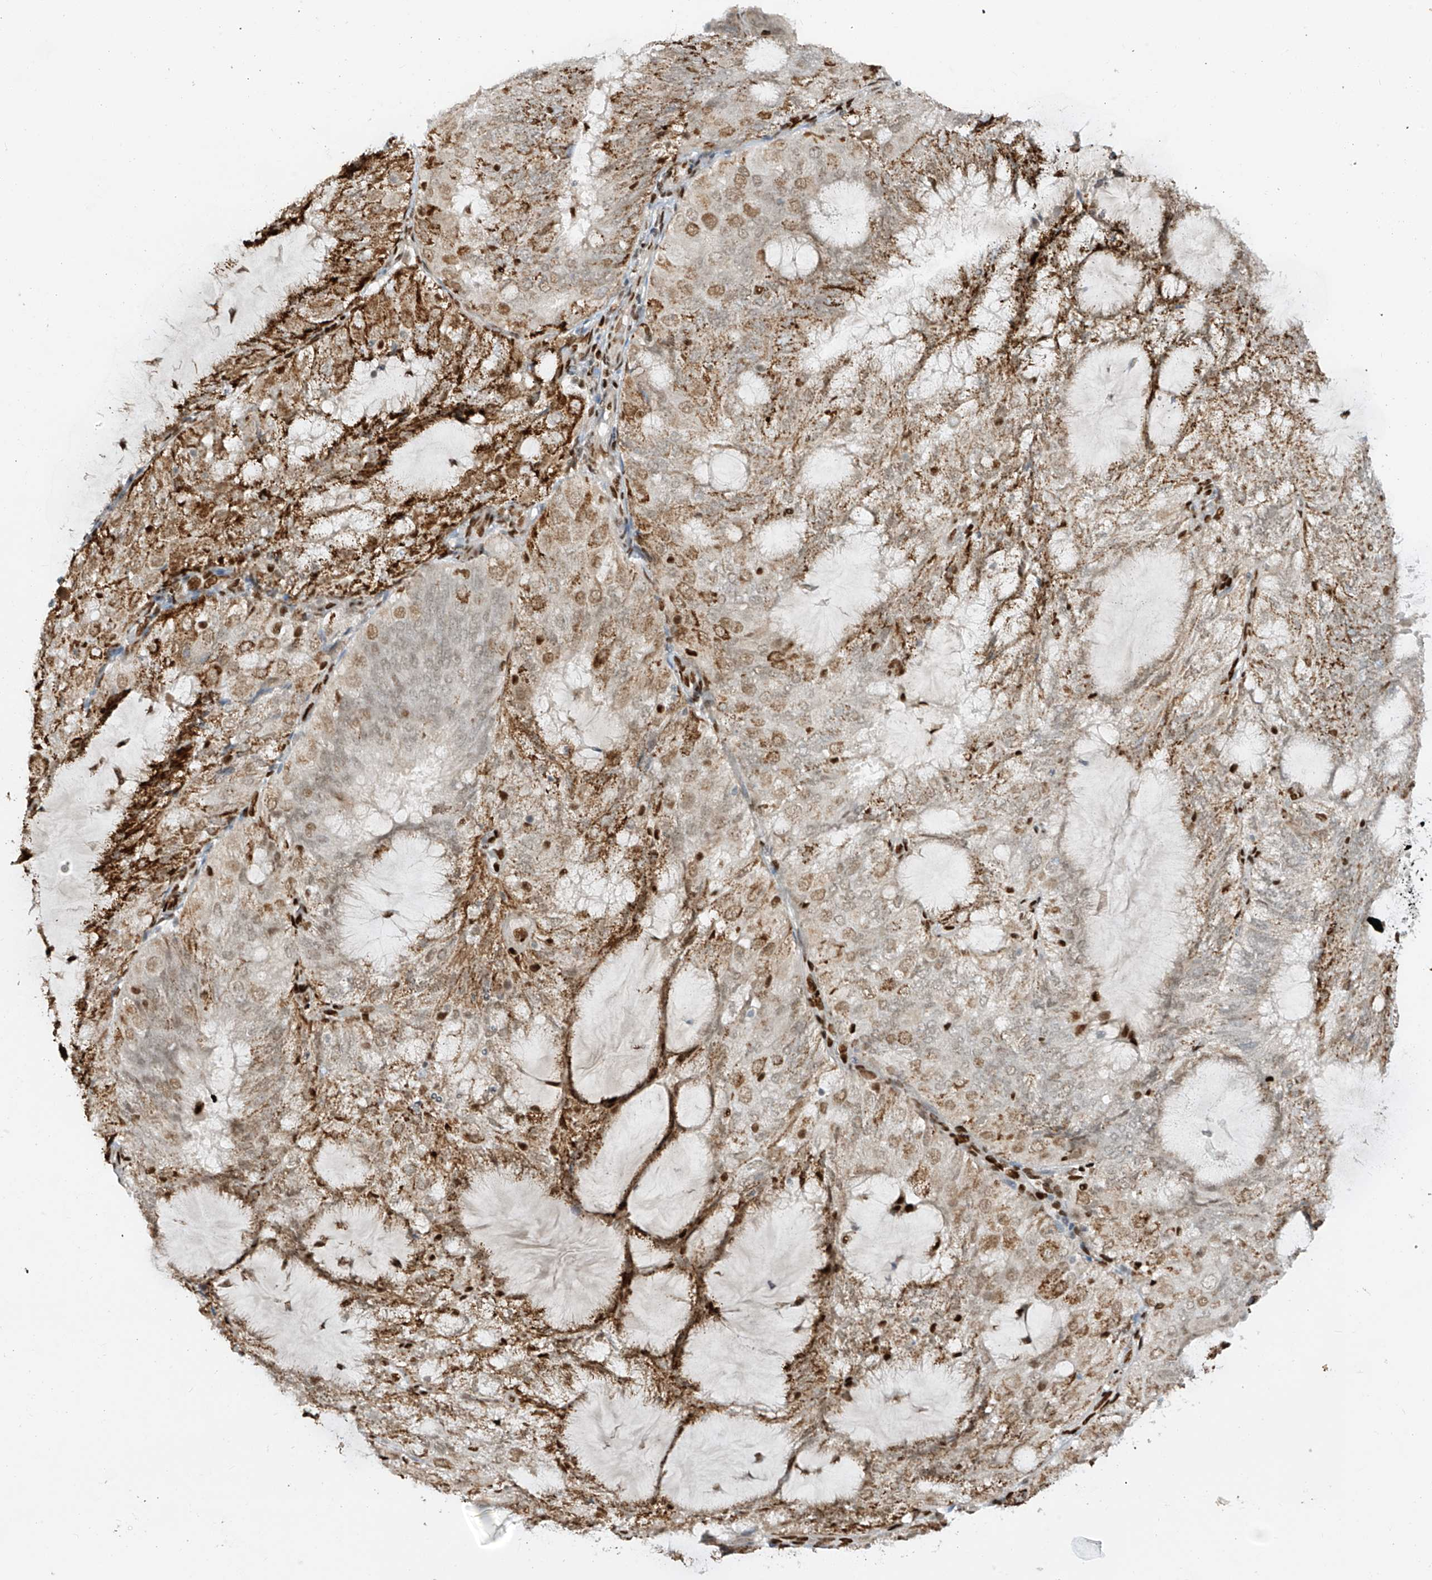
{"staining": {"intensity": "moderate", "quantity": "25%-75%", "location": "cytoplasmic/membranous,nuclear"}, "tissue": "endometrial cancer", "cell_type": "Tumor cells", "image_type": "cancer", "snomed": [{"axis": "morphology", "description": "Adenocarcinoma, NOS"}, {"axis": "topography", "description": "Endometrium"}], "caption": "DAB immunohistochemical staining of endometrial cancer exhibits moderate cytoplasmic/membranous and nuclear protein expression in about 25%-75% of tumor cells.", "gene": "PM20D2", "patient": {"sex": "female", "age": 81}}